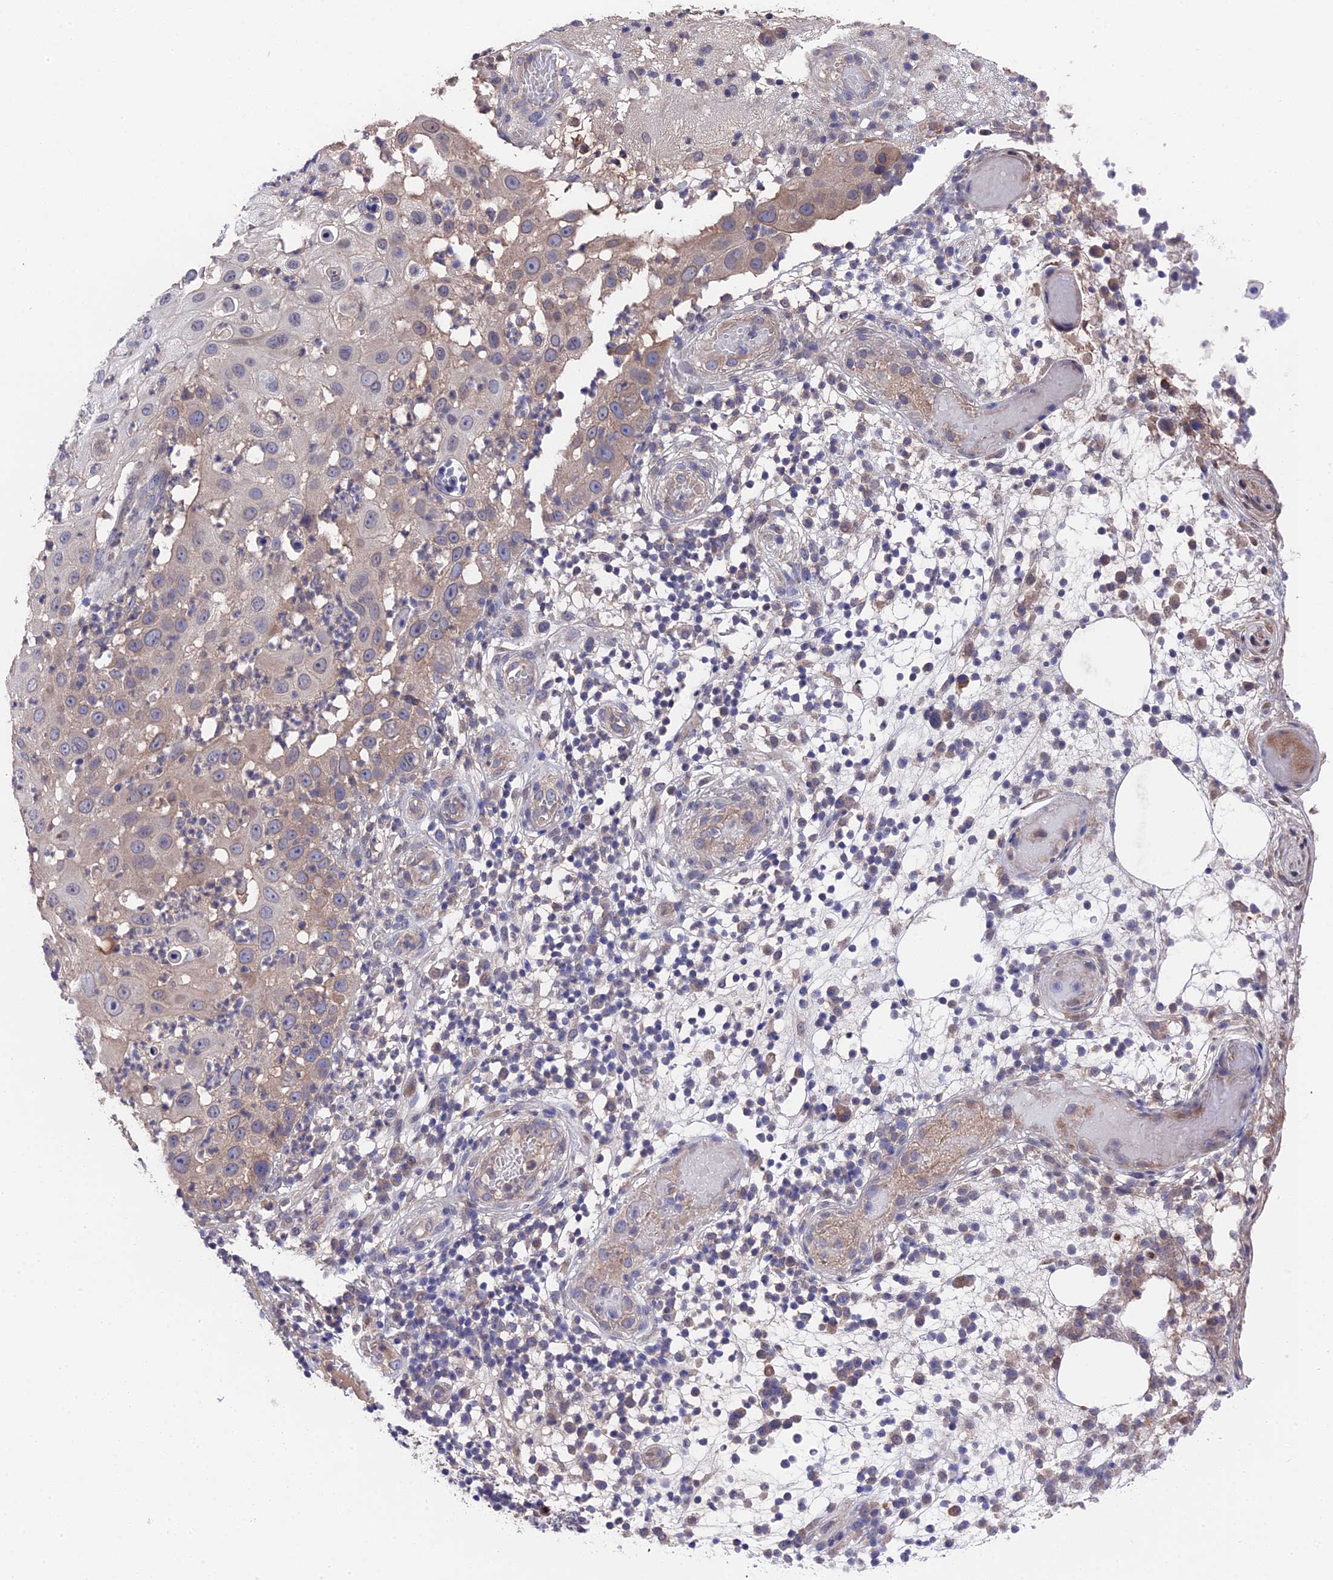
{"staining": {"intensity": "weak", "quantity": "<25%", "location": "cytoplasmic/membranous"}, "tissue": "skin cancer", "cell_type": "Tumor cells", "image_type": "cancer", "snomed": [{"axis": "morphology", "description": "Squamous cell carcinoma, NOS"}, {"axis": "topography", "description": "Skin"}], "caption": "Immunohistochemical staining of skin squamous cell carcinoma displays no significant expression in tumor cells.", "gene": "ZCCHC2", "patient": {"sex": "female", "age": 44}}